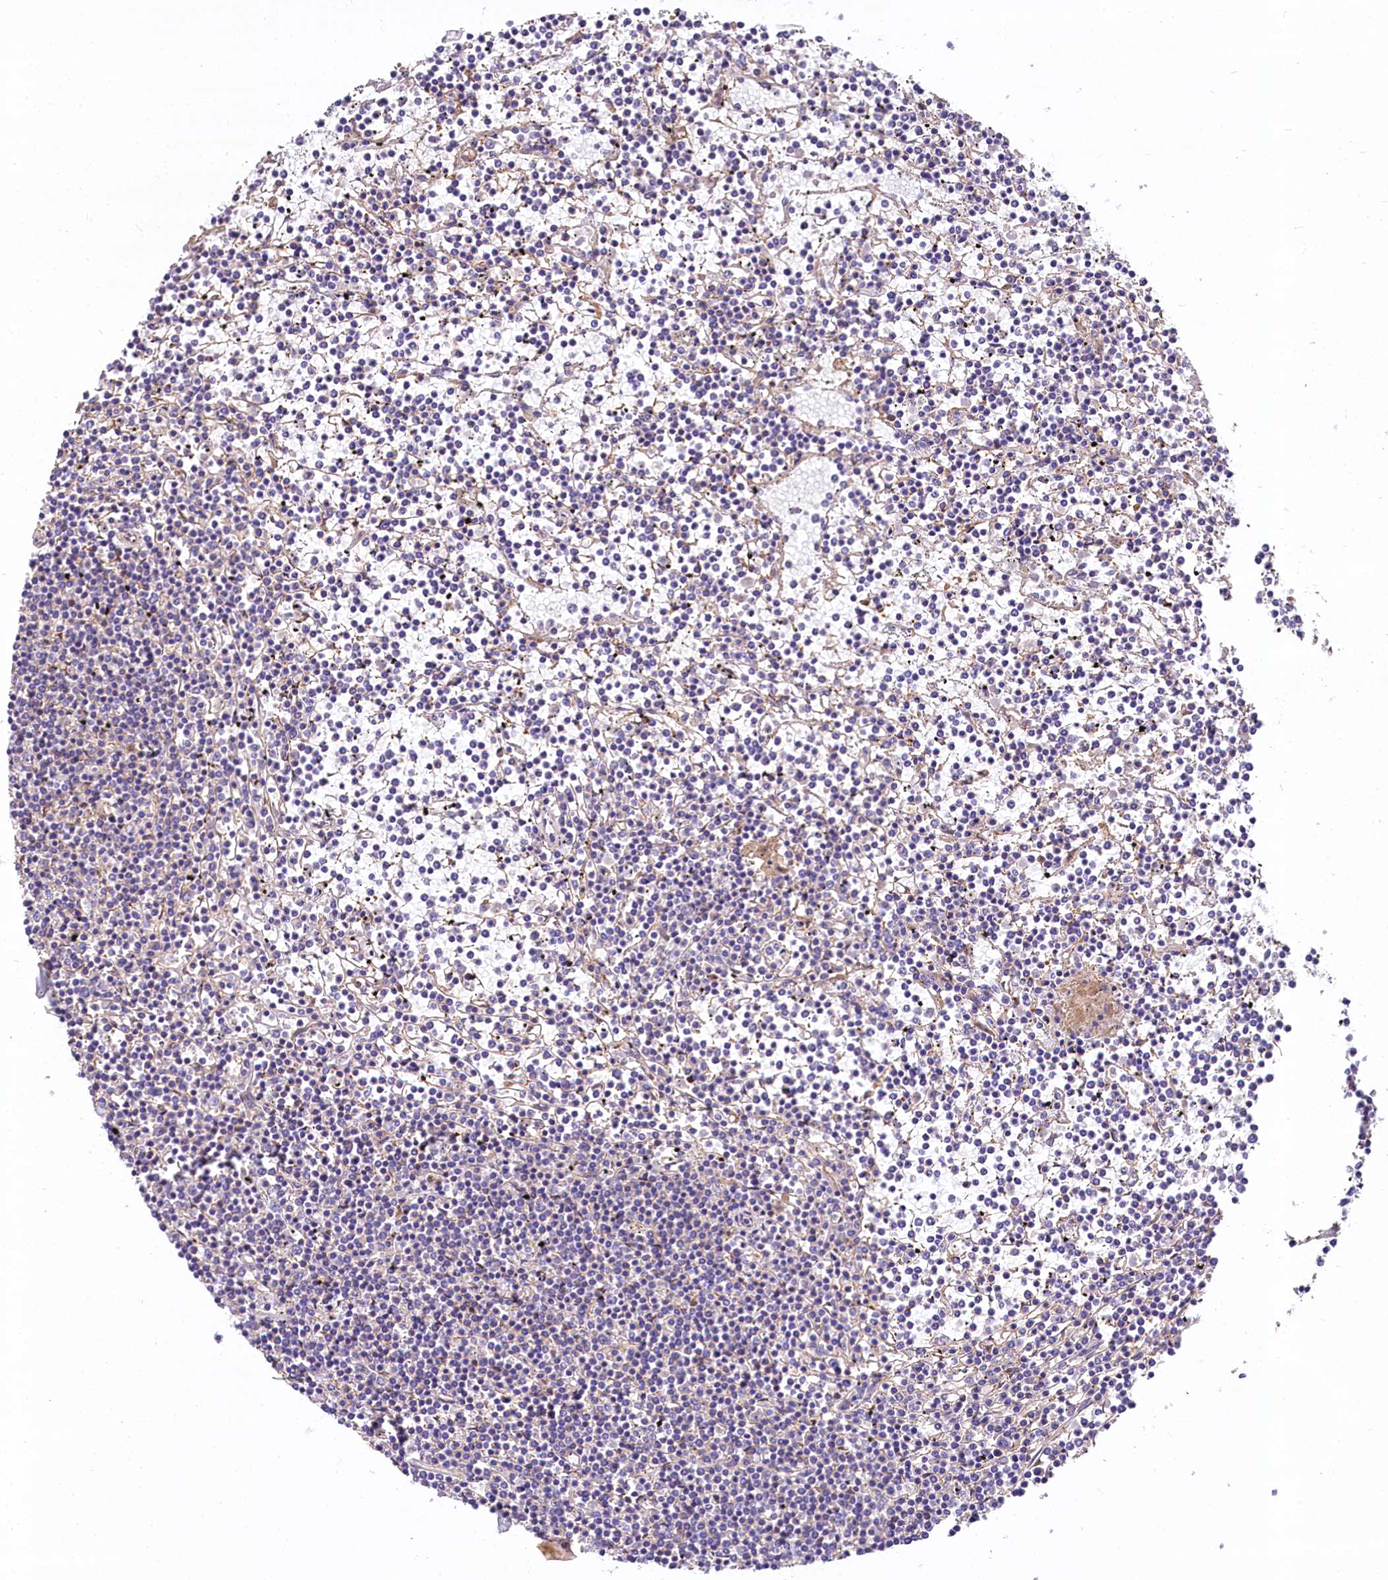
{"staining": {"intensity": "negative", "quantity": "none", "location": "none"}, "tissue": "lymphoma", "cell_type": "Tumor cells", "image_type": "cancer", "snomed": [{"axis": "morphology", "description": "Malignant lymphoma, non-Hodgkin's type, Low grade"}, {"axis": "topography", "description": "Spleen"}], "caption": "DAB immunohistochemical staining of human low-grade malignant lymphoma, non-Hodgkin's type demonstrates no significant positivity in tumor cells. The staining is performed using DAB (3,3'-diaminobenzidine) brown chromogen with nuclei counter-stained in using hematoxylin.", "gene": "FCHSD2", "patient": {"sex": "female", "age": 19}}